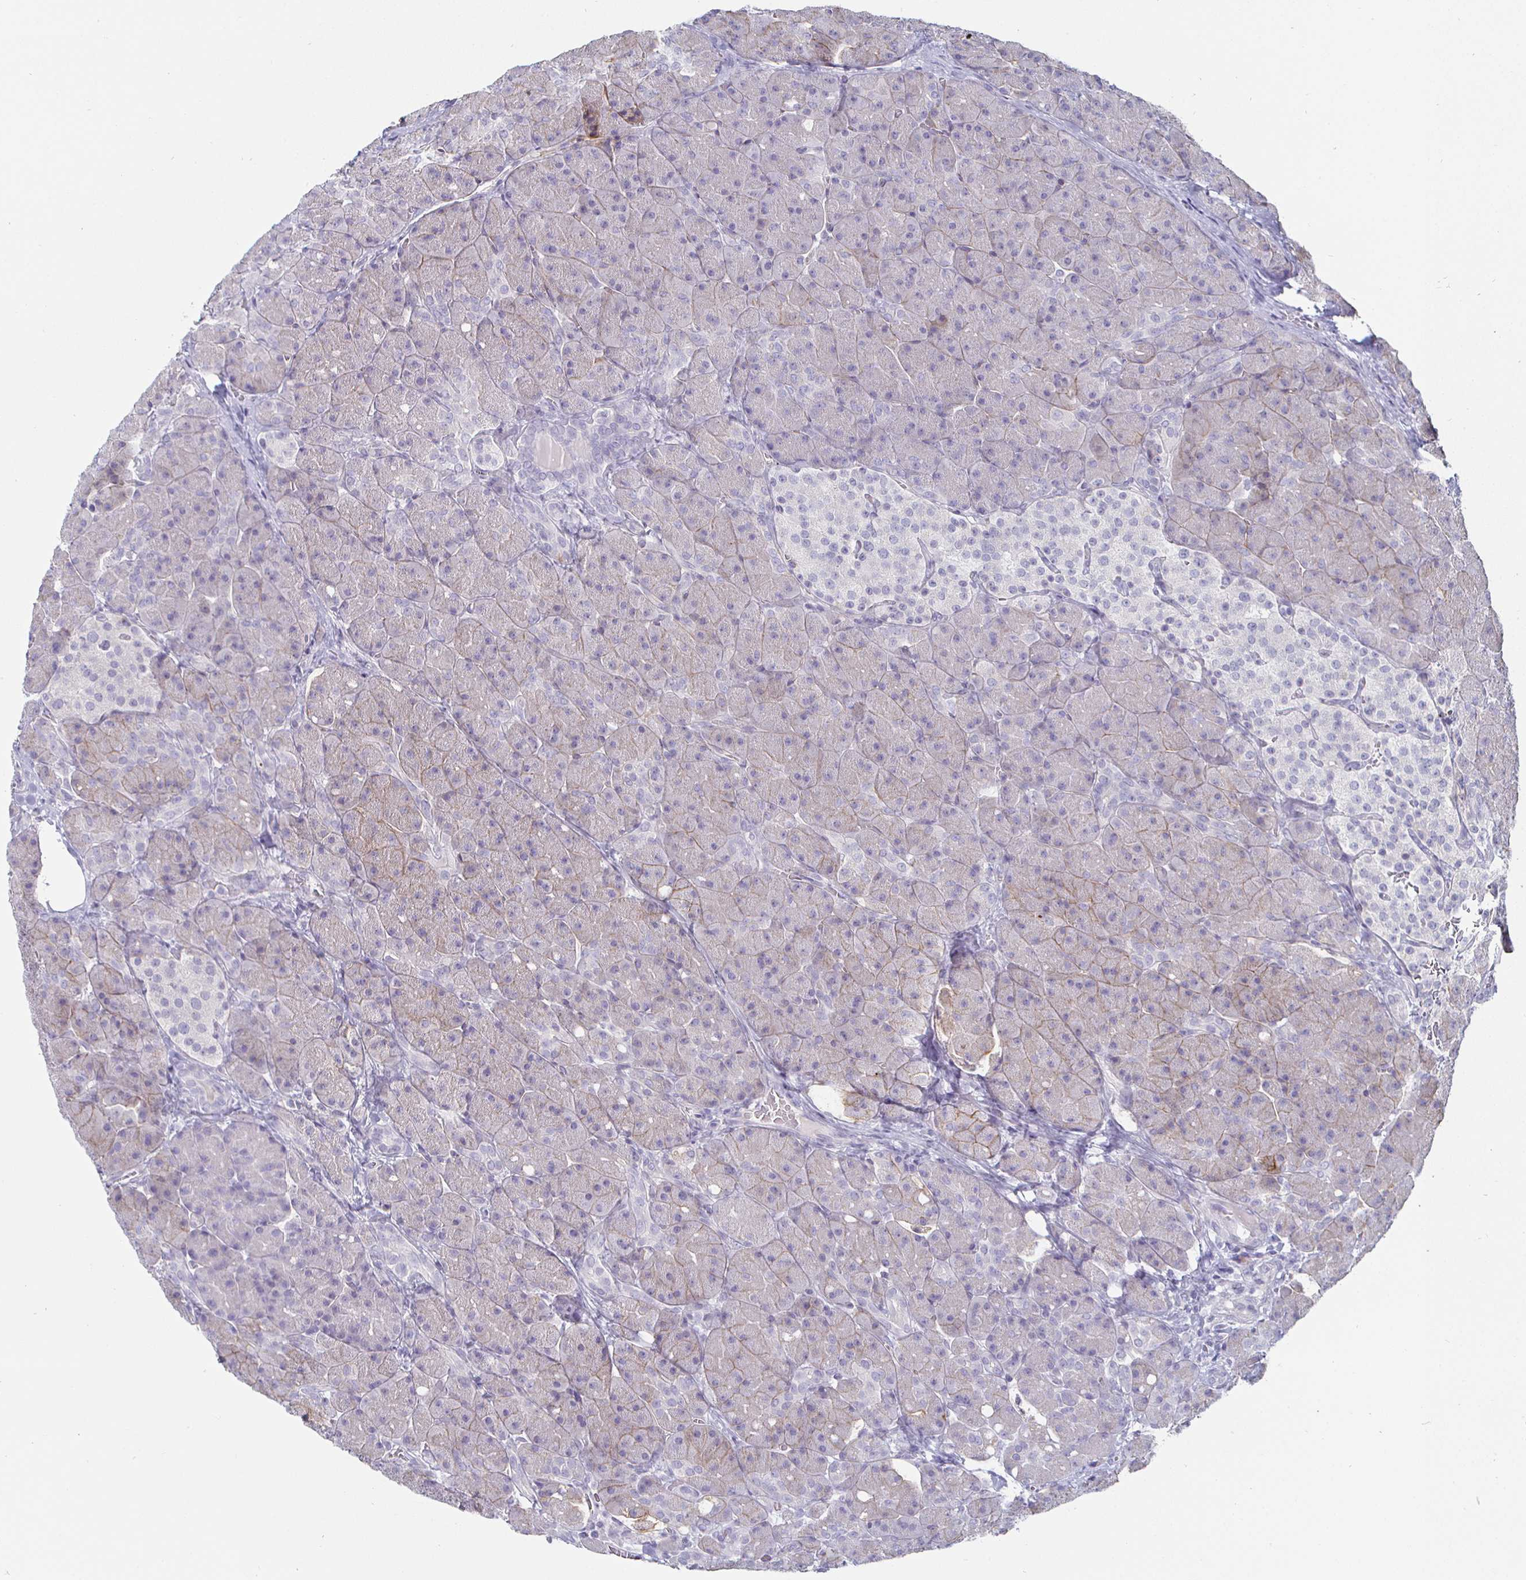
{"staining": {"intensity": "weak", "quantity": "25%-75%", "location": "cytoplasmic/membranous"}, "tissue": "pancreas", "cell_type": "Exocrine glandular cells", "image_type": "normal", "snomed": [{"axis": "morphology", "description": "Normal tissue, NOS"}, {"axis": "topography", "description": "Pancreas"}], "caption": "Protein staining by IHC exhibits weak cytoplasmic/membranous expression in about 25%-75% of exocrine glandular cells in normal pancreas.", "gene": "ENPP1", "patient": {"sex": "male", "age": 55}}